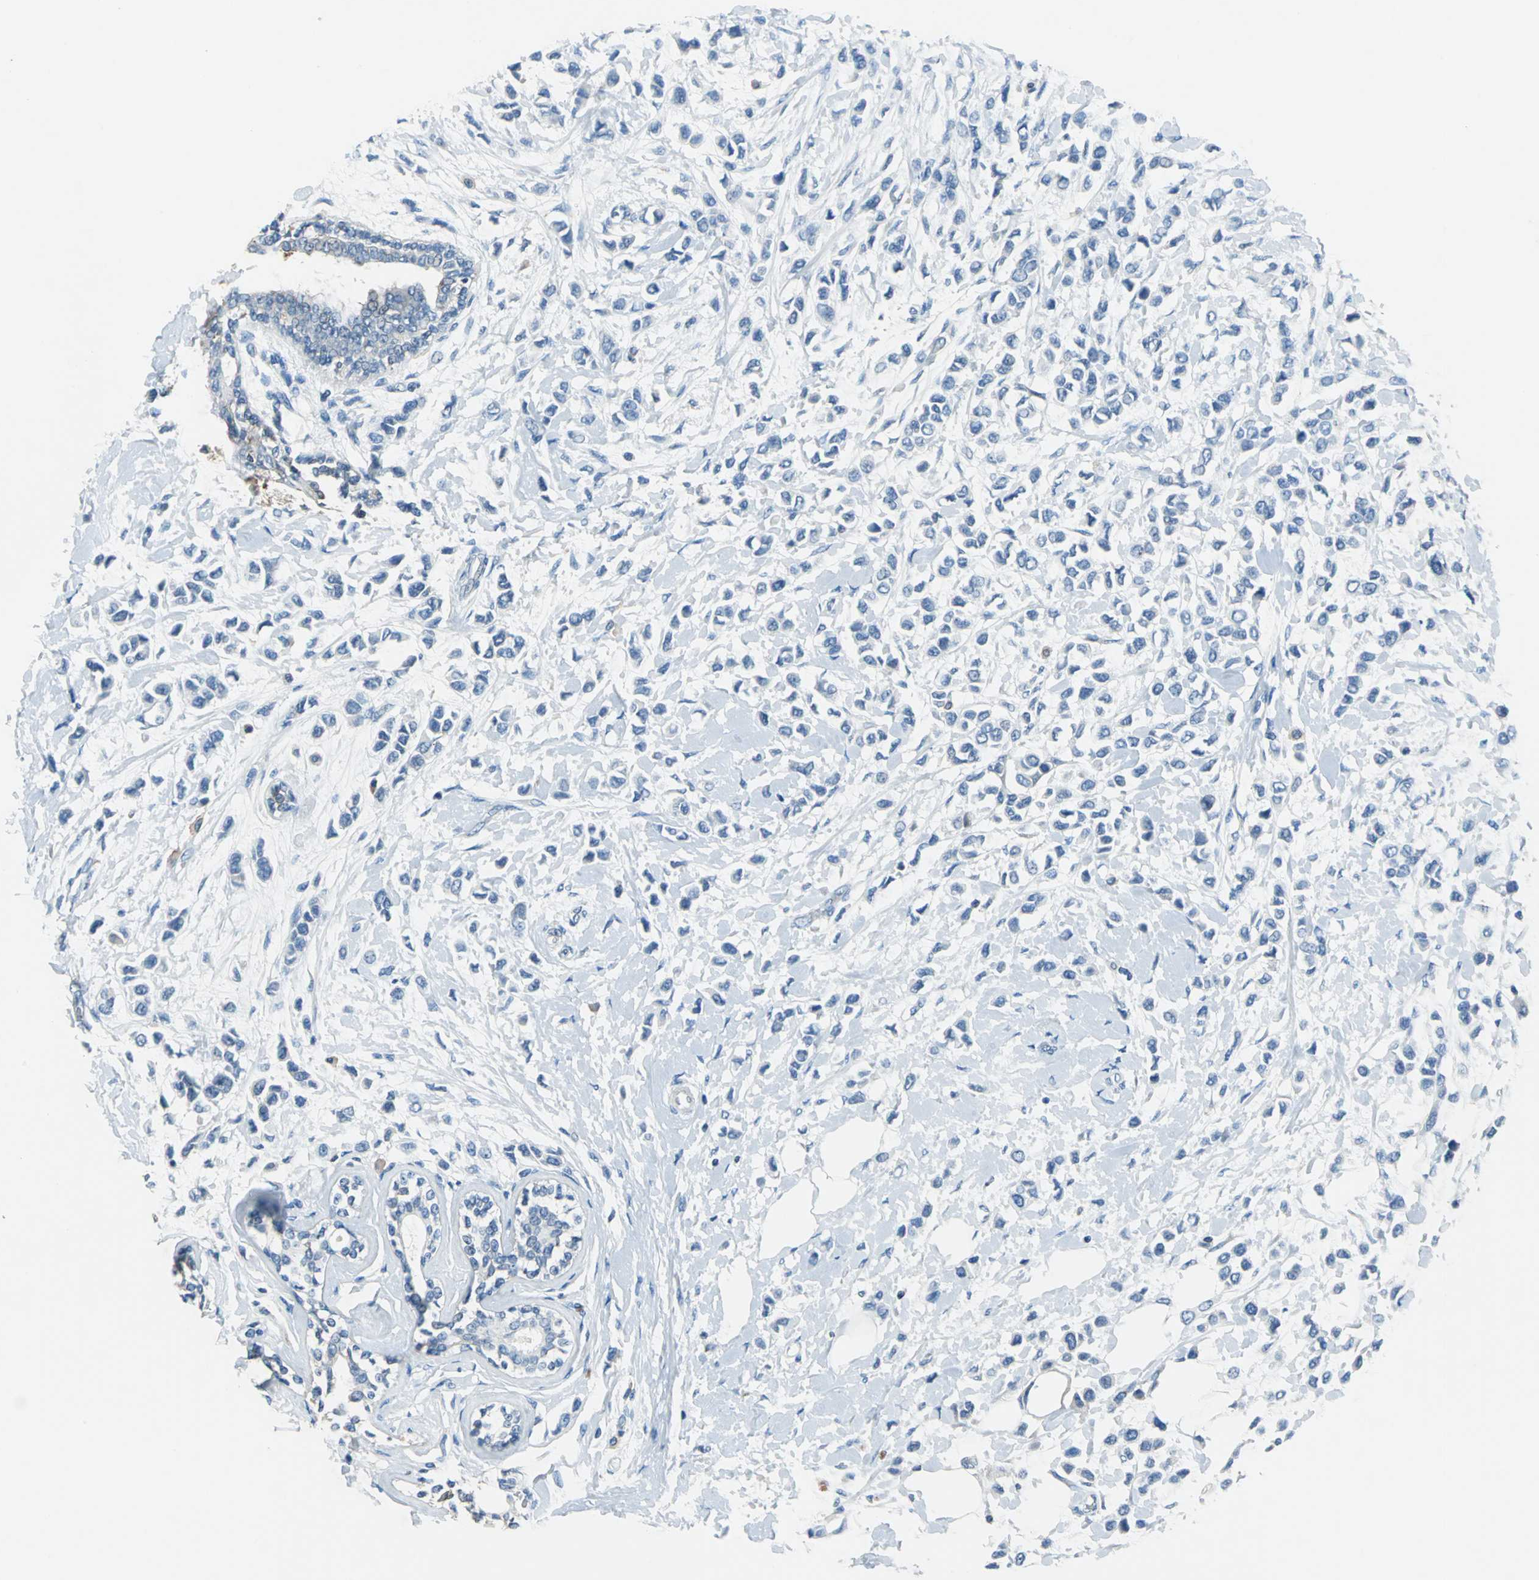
{"staining": {"intensity": "negative", "quantity": "none", "location": "none"}, "tissue": "breast cancer", "cell_type": "Tumor cells", "image_type": "cancer", "snomed": [{"axis": "morphology", "description": "Lobular carcinoma"}, {"axis": "topography", "description": "Breast"}], "caption": "Immunohistochemical staining of human breast cancer (lobular carcinoma) shows no significant expression in tumor cells.", "gene": "PRKCA", "patient": {"sex": "female", "age": 51}}